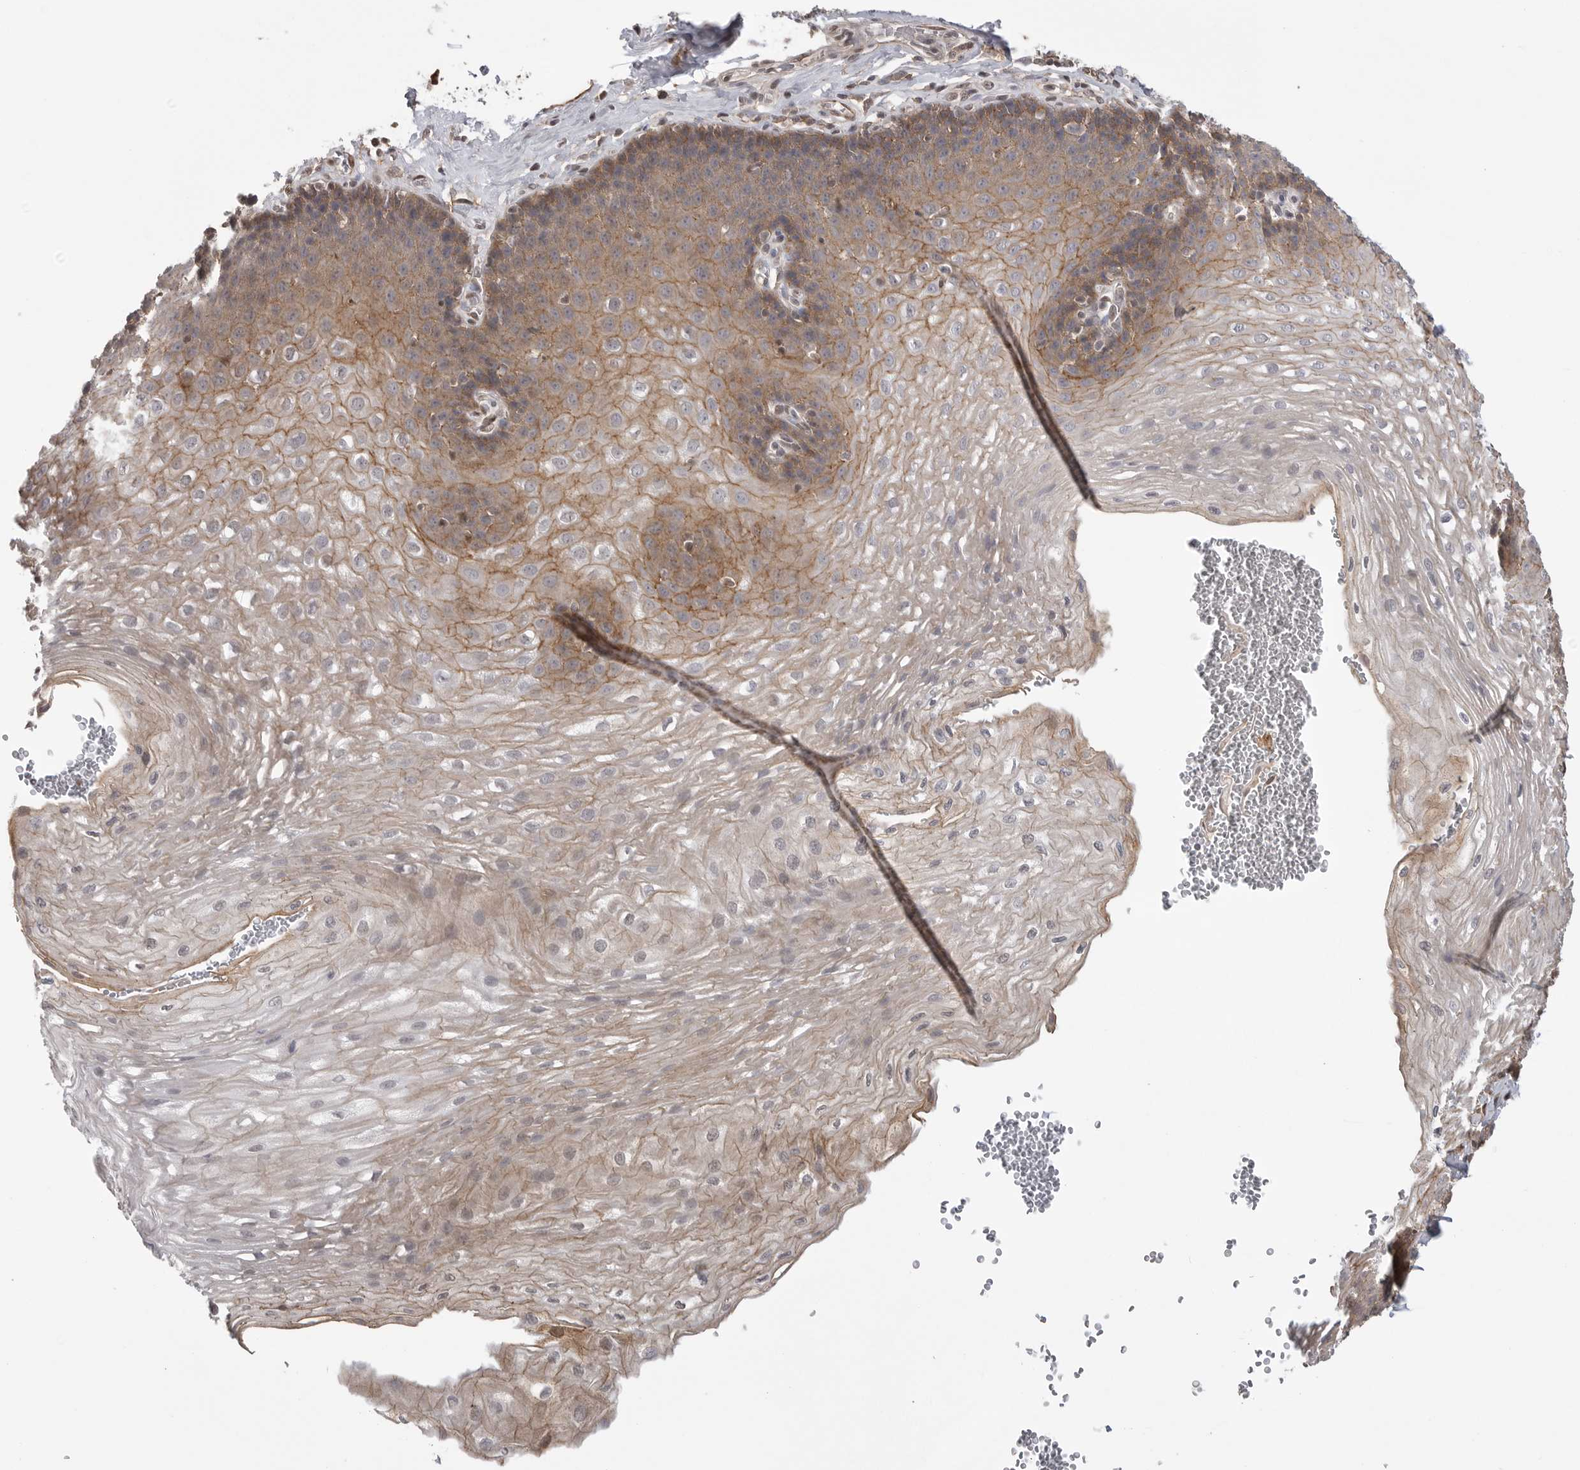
{"staining": {"intensity": "moderate", "quantity": ">75%", "location": "cytoplasmic/membranous"}, "tissue": "esophagus", "cell_type": "Squamous epithelial cells", "image_type": "normal", "snomed": [{"axis": "morphology", "description": "Normal tissue, NOS"}, {"axis": "topography", "description": "Esophagus"}], "caption": "Immunohistochemical staining of normal esophagus shows moderate cytoplasmic/membranous protein staining in approximately >75% of squamous epithelial cells. (DAB (3,3'-diaminobenzidine) = brown stain, brightfield microscopy at high magnification).", "gene": "NECTIN1", "patient": {"sex": "female", "age": 66}}